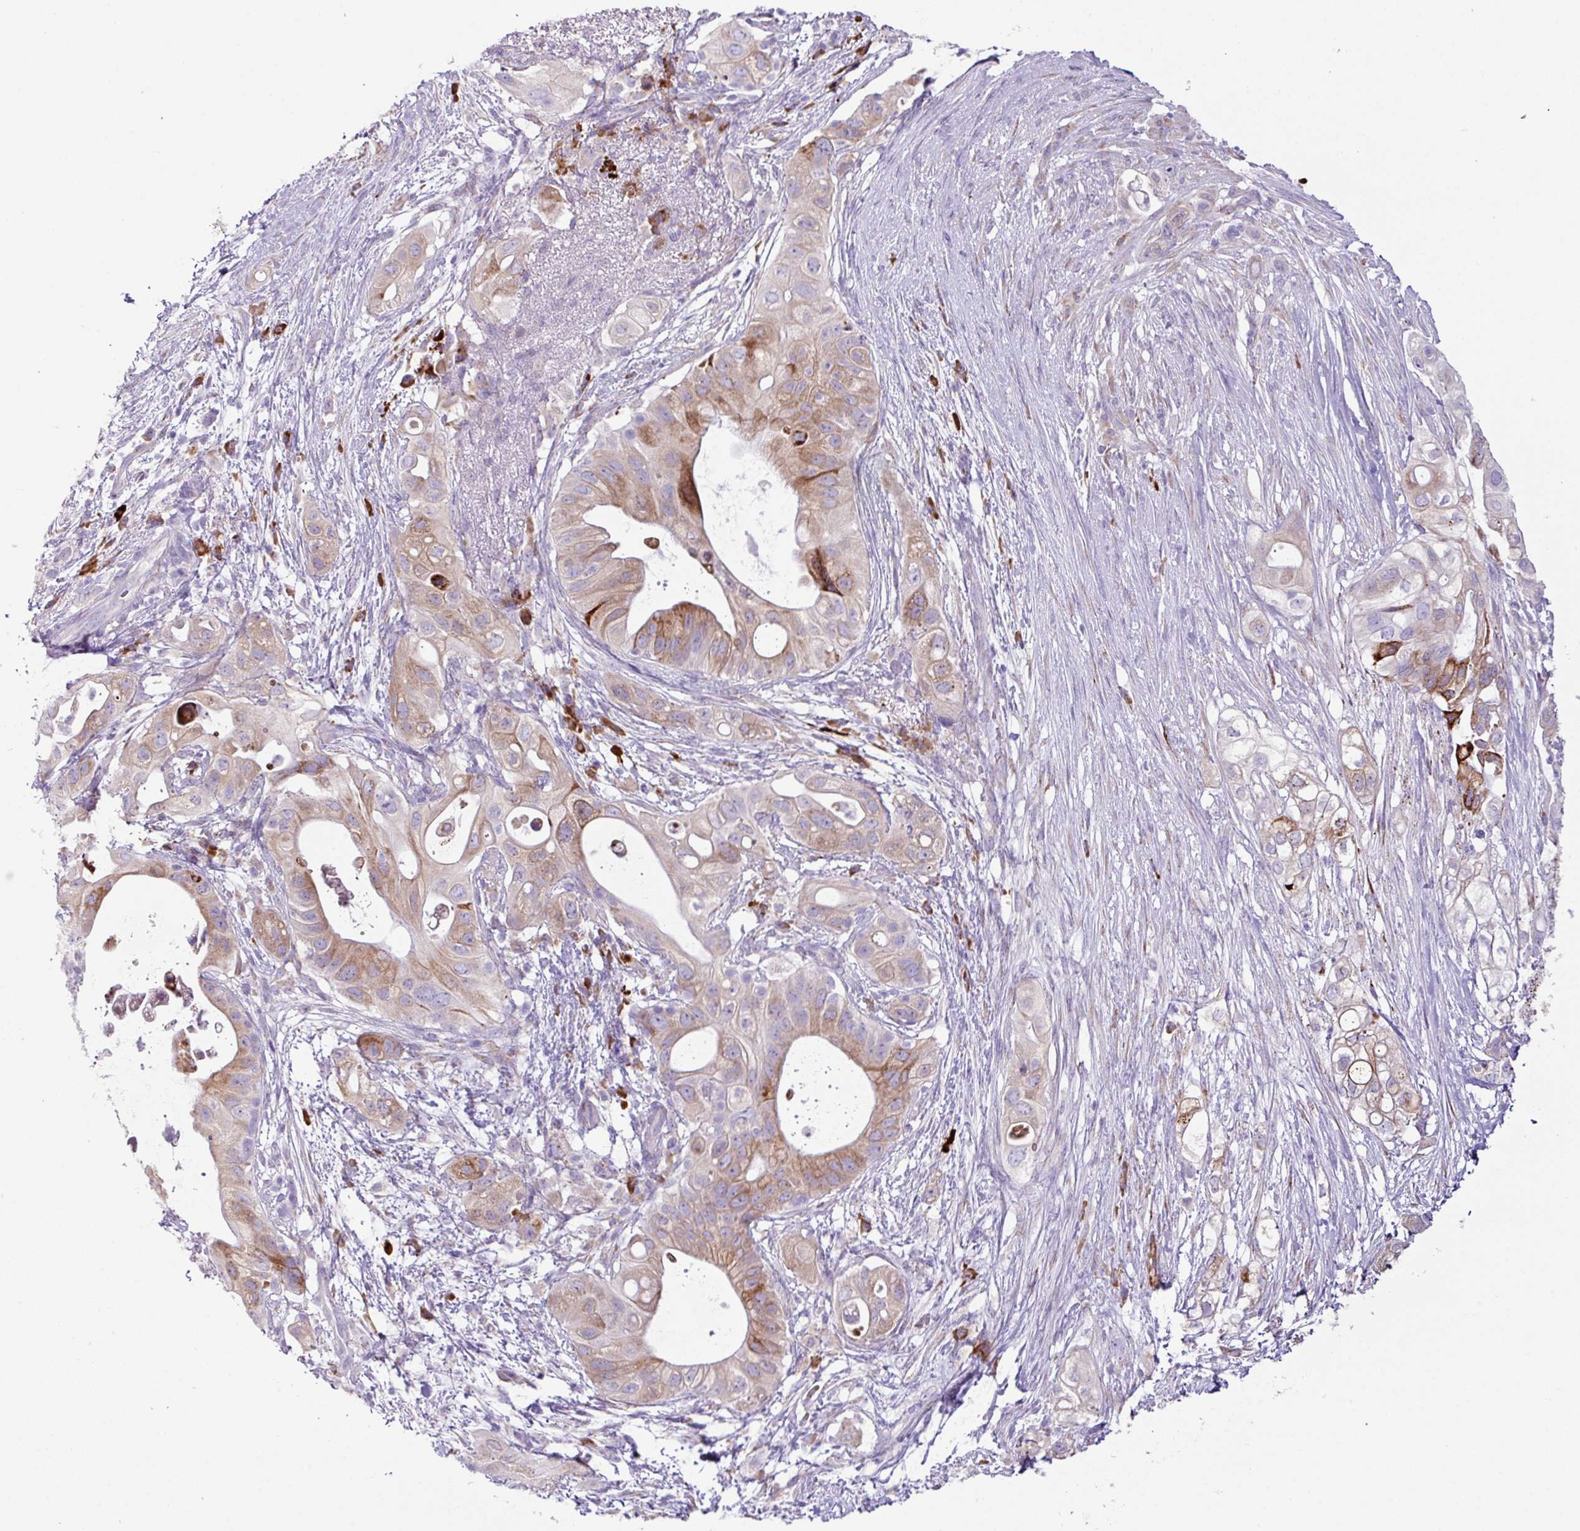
{"staining": {"intensity": "moderate", "quantity": "25%-75%", "location": "cytoplasmic/membranous"}, "tissue": "pancreatic cancer", "cell_type": "Tumor cells", "image_type": "cancer", "snomed": [{"axis": "morphology", "description": "Adenocarcinoma, NOS"}, {"axis": "topography", "description": "Pancreas"}], "caption": "Moderate cytoplasmic/membranous protein expression is present in about 25%-75% of tumor cells in pancreatic cancer.", "gene": "RGS21", "patient": {"sex": "female", "age": 72}}